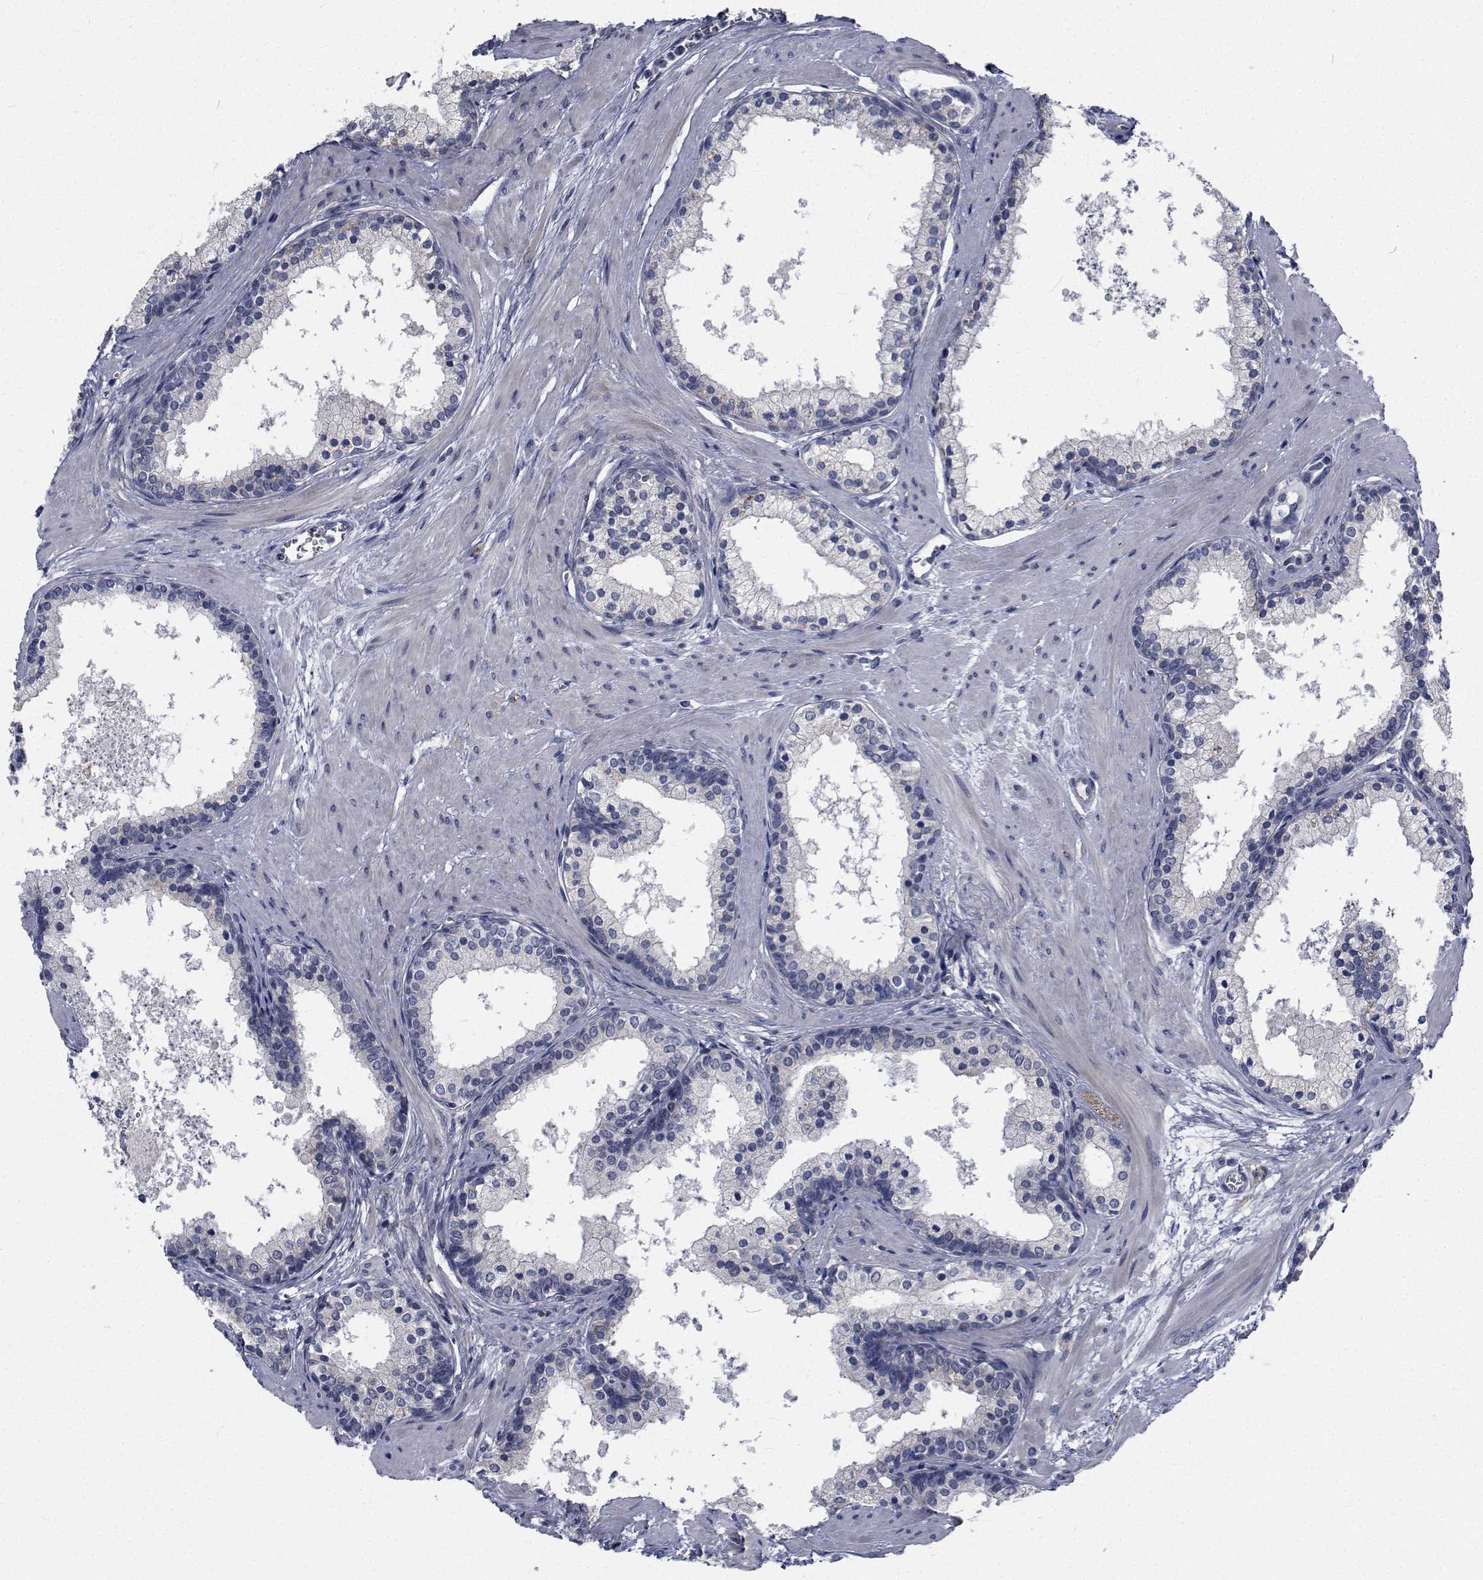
{"staining": {"intensity": "negative", "quantity": "none", "location": "none"}, "tissue": "prostate", "cell_type": "Glandular cells", "image_type": "normal", "snomed": [{"axis": "morphology", "description": "Normal tissue, NOS"}, {"axis": "topography", "description": "Prostate"}], "caption": "This is a histopathology image of immunohistochemistry staining of unremarkable prostate, which shows no expression in glandular cells. (Immunohistochemistry, brightfield microscopy, high magnification).", "gene": "TTBK1", "patient": {"sex": "male", "age": 61}}